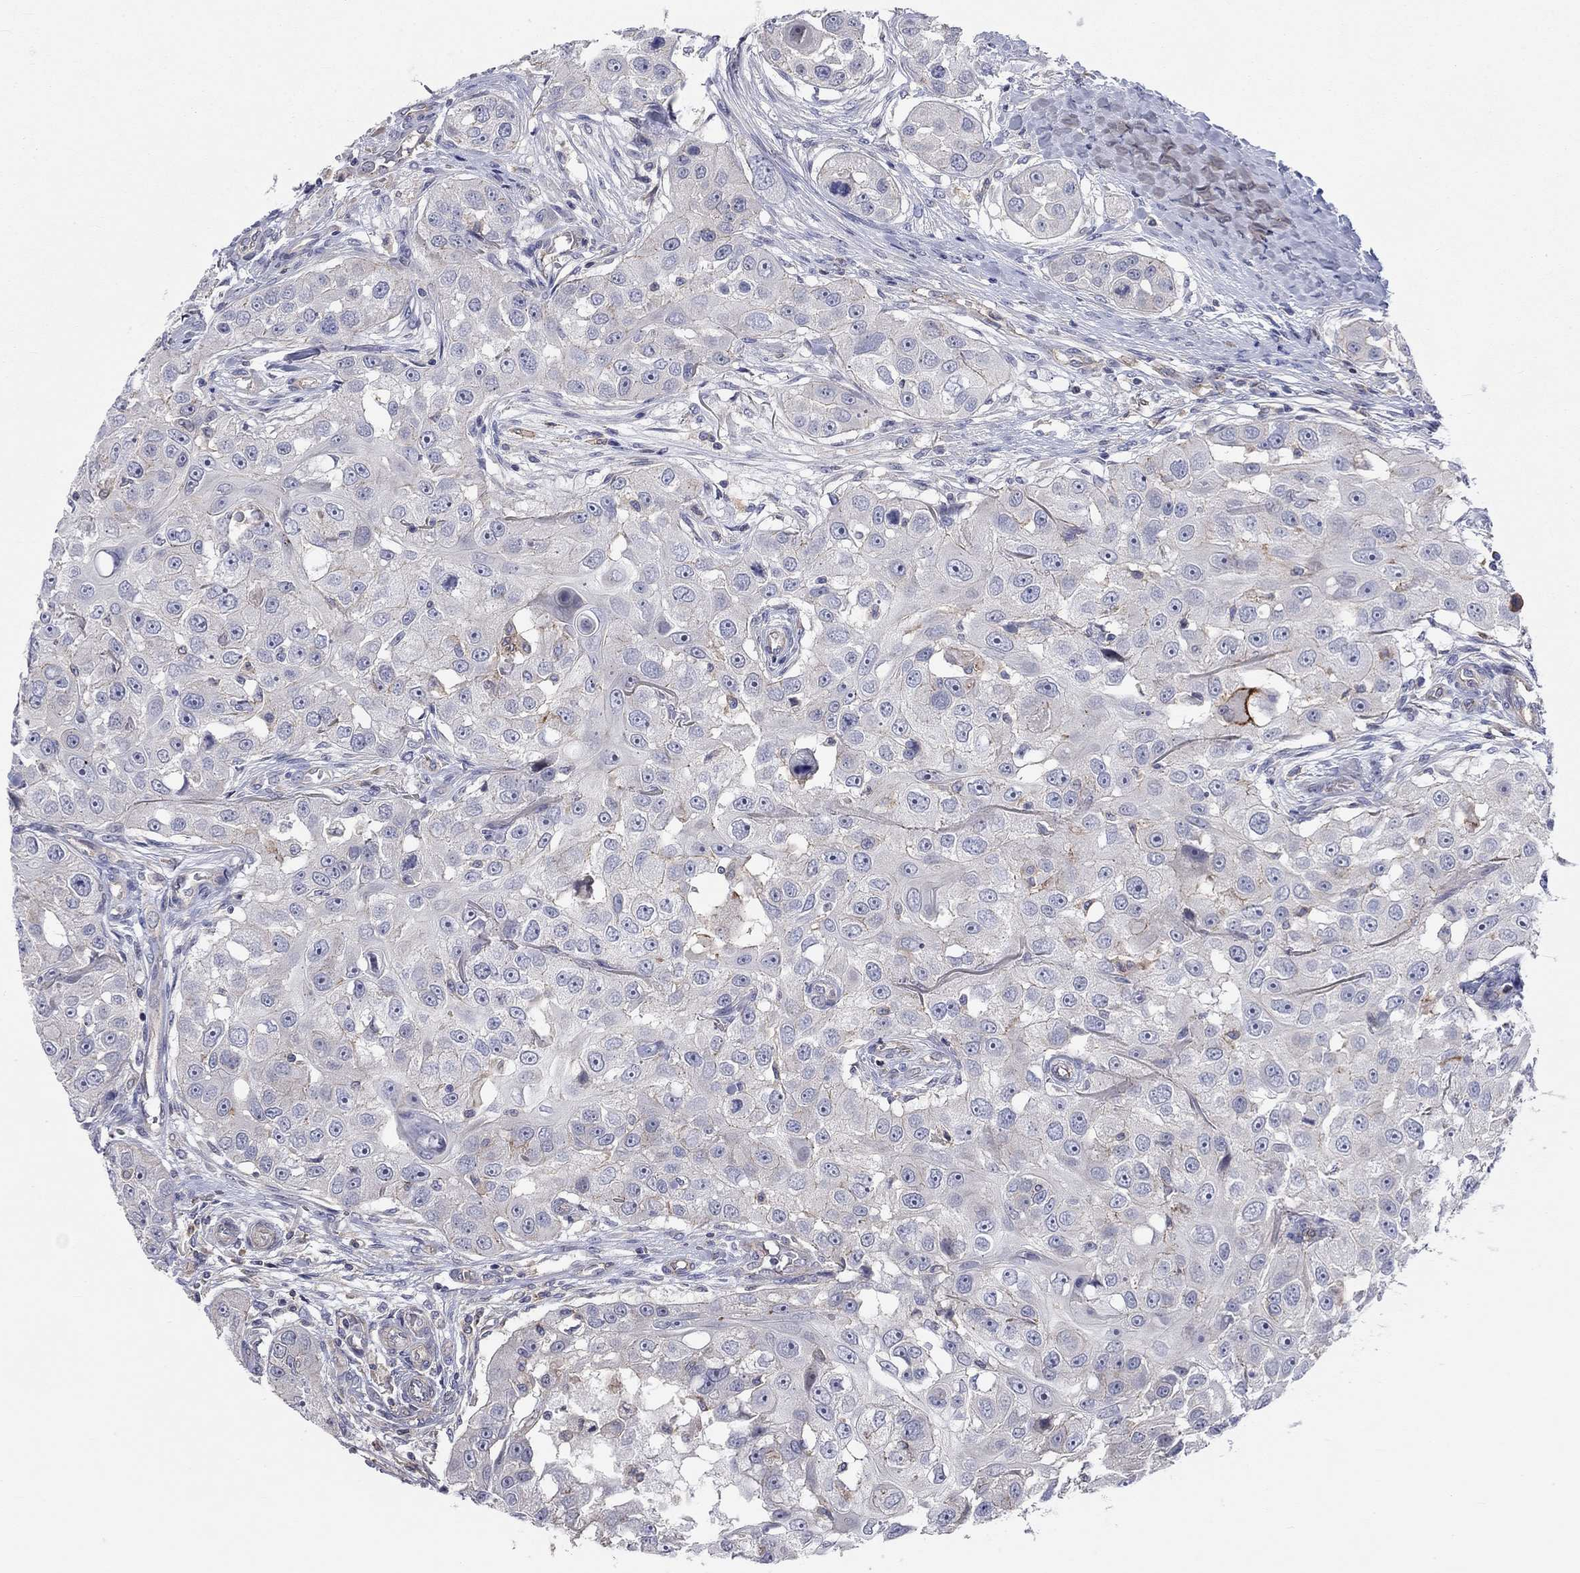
{"staining": {"intensity": "weak", "quantity": "<25%", "location": "cytoplasmic/membranous"}, "tissue": "head and neck cancer", "cell_type": "Tumor cells", "image_type": "cancer", "snomed": [{"axis": "morphology", "description": "Squamous cell carcinoma, NOS"}, {"axis": "topography", "description": "Head-Neck"}], "caption": "Immunohistochemical staining of head and neck cancer (squamous cell carcinoma) displays no significant expression in tumor cells. Brightfield microscopy of immunohistochemistry (IHC) stained with DAB (3,3'-diaminobenzidine) (brown) and hematoxylin (blue), captured at high magnification.", "gene": "PCDHGA10", "patient": {"sex": "male", "age": 51}}